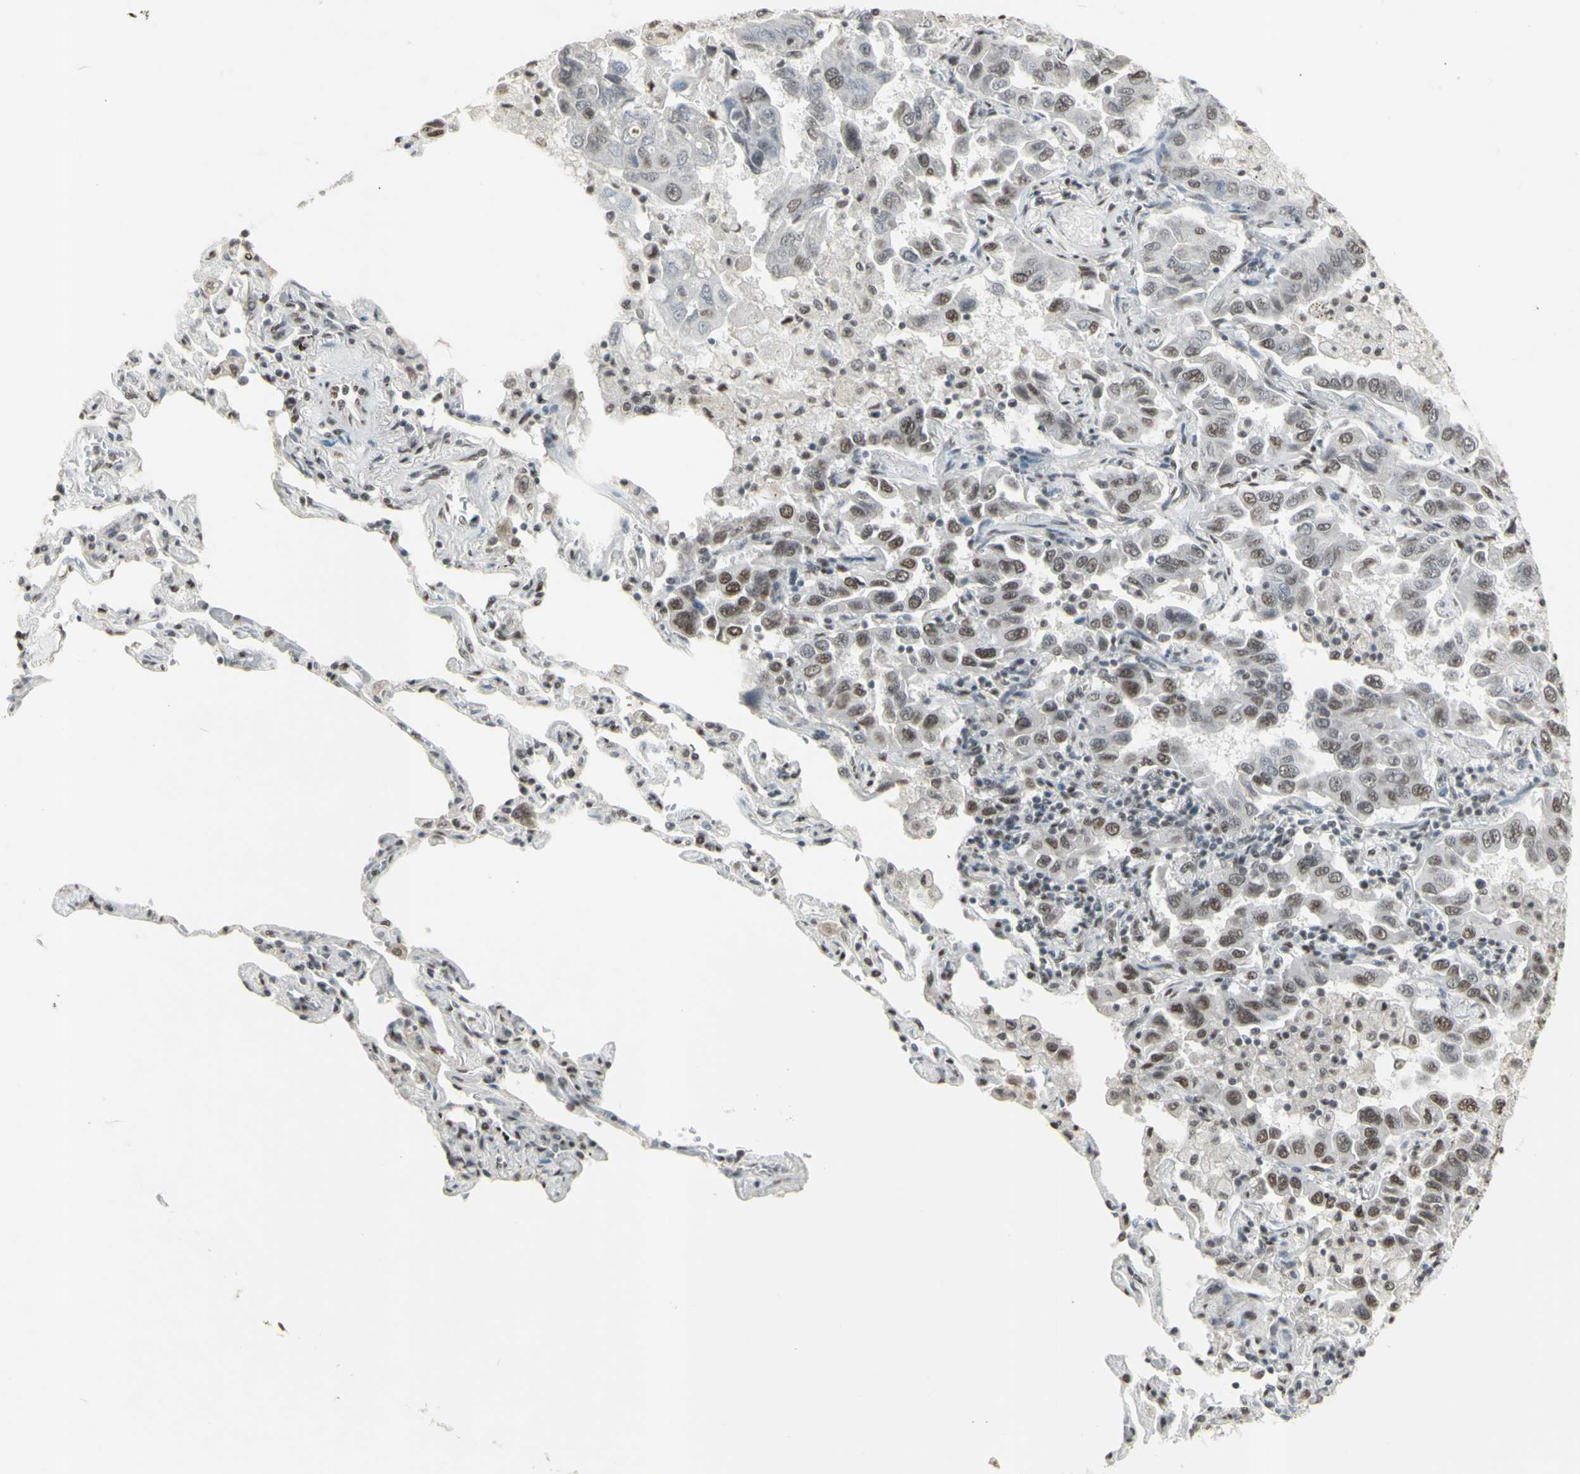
{"staining": {"intensity": "moderate", "quantity": "25%-75%", "location": "nuclear"}, "tissue": "lung cancer", "cell_type": "Tumor cells", "image_type": "cancer", "snomed": [{"axis": "morphology", "description": "Adenocarcinoma, NOS"}, {"axis": "topography", "description": "Lung"}], "caption": "DAB immunohistochemical staining of lung cancer shows moderate nuclear protein positivity in approximately 25%-75% of tumor cells.", "gene": "TRIM28", "patient": {"sex": "male", "age": 64}}